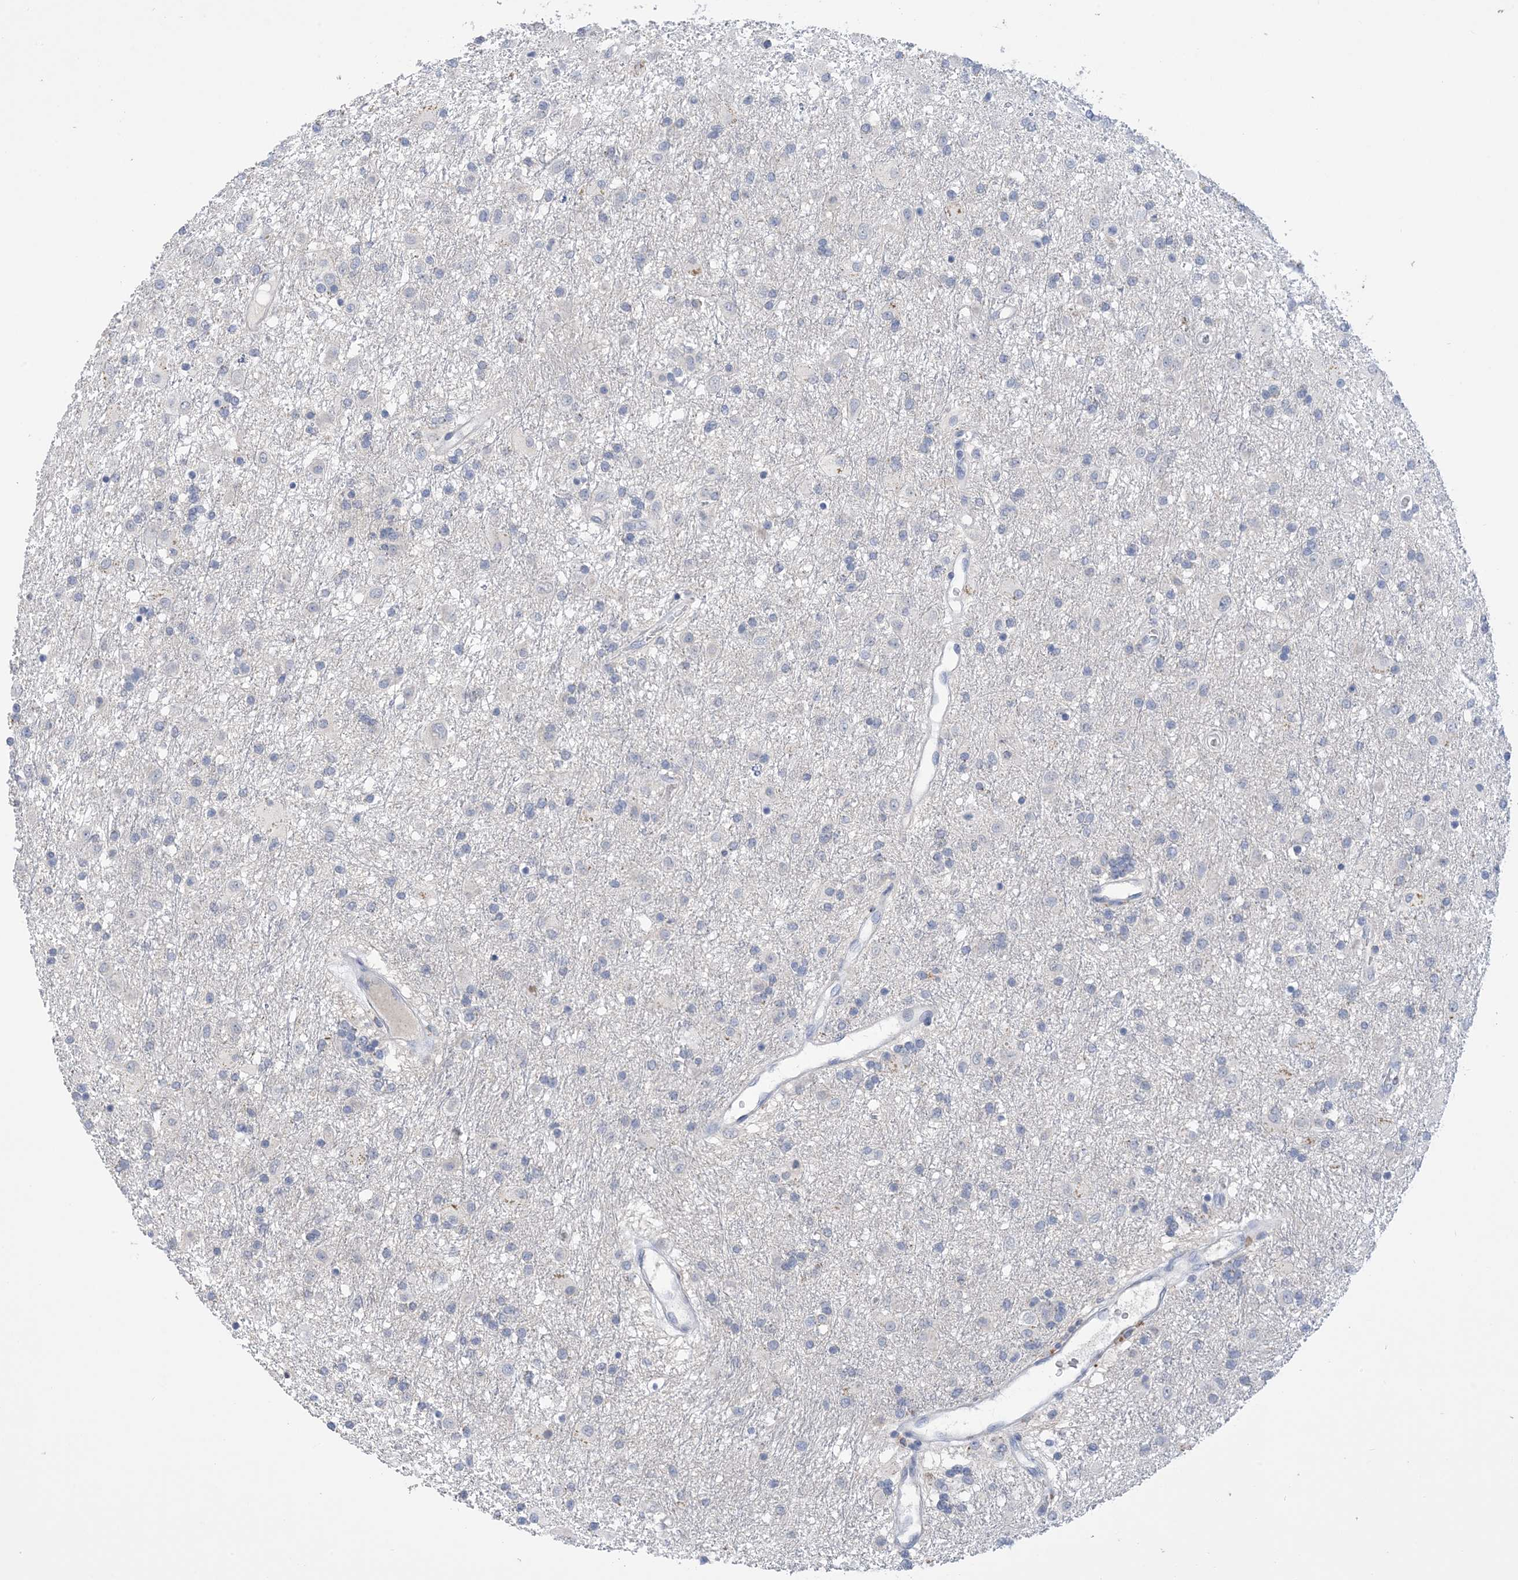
{"staining": {"intensity": "negative", "quantity": "none", "location": "none"}, "tissue": "glioma", "cell_type": "Tumor cells", "image_type": "cancer", "snomed": [{"axis": "morphology", "description": "Glioma, malignant, Low grade"}, {"axis": "topography", "description": "Brain"}], "caption": "This is an immunohistochemistry image of human low-grade glioma (malignant). There is no staining in tumor cells.", "gene": "DSC3", "patient": {"sex": "male", "age": 65}}